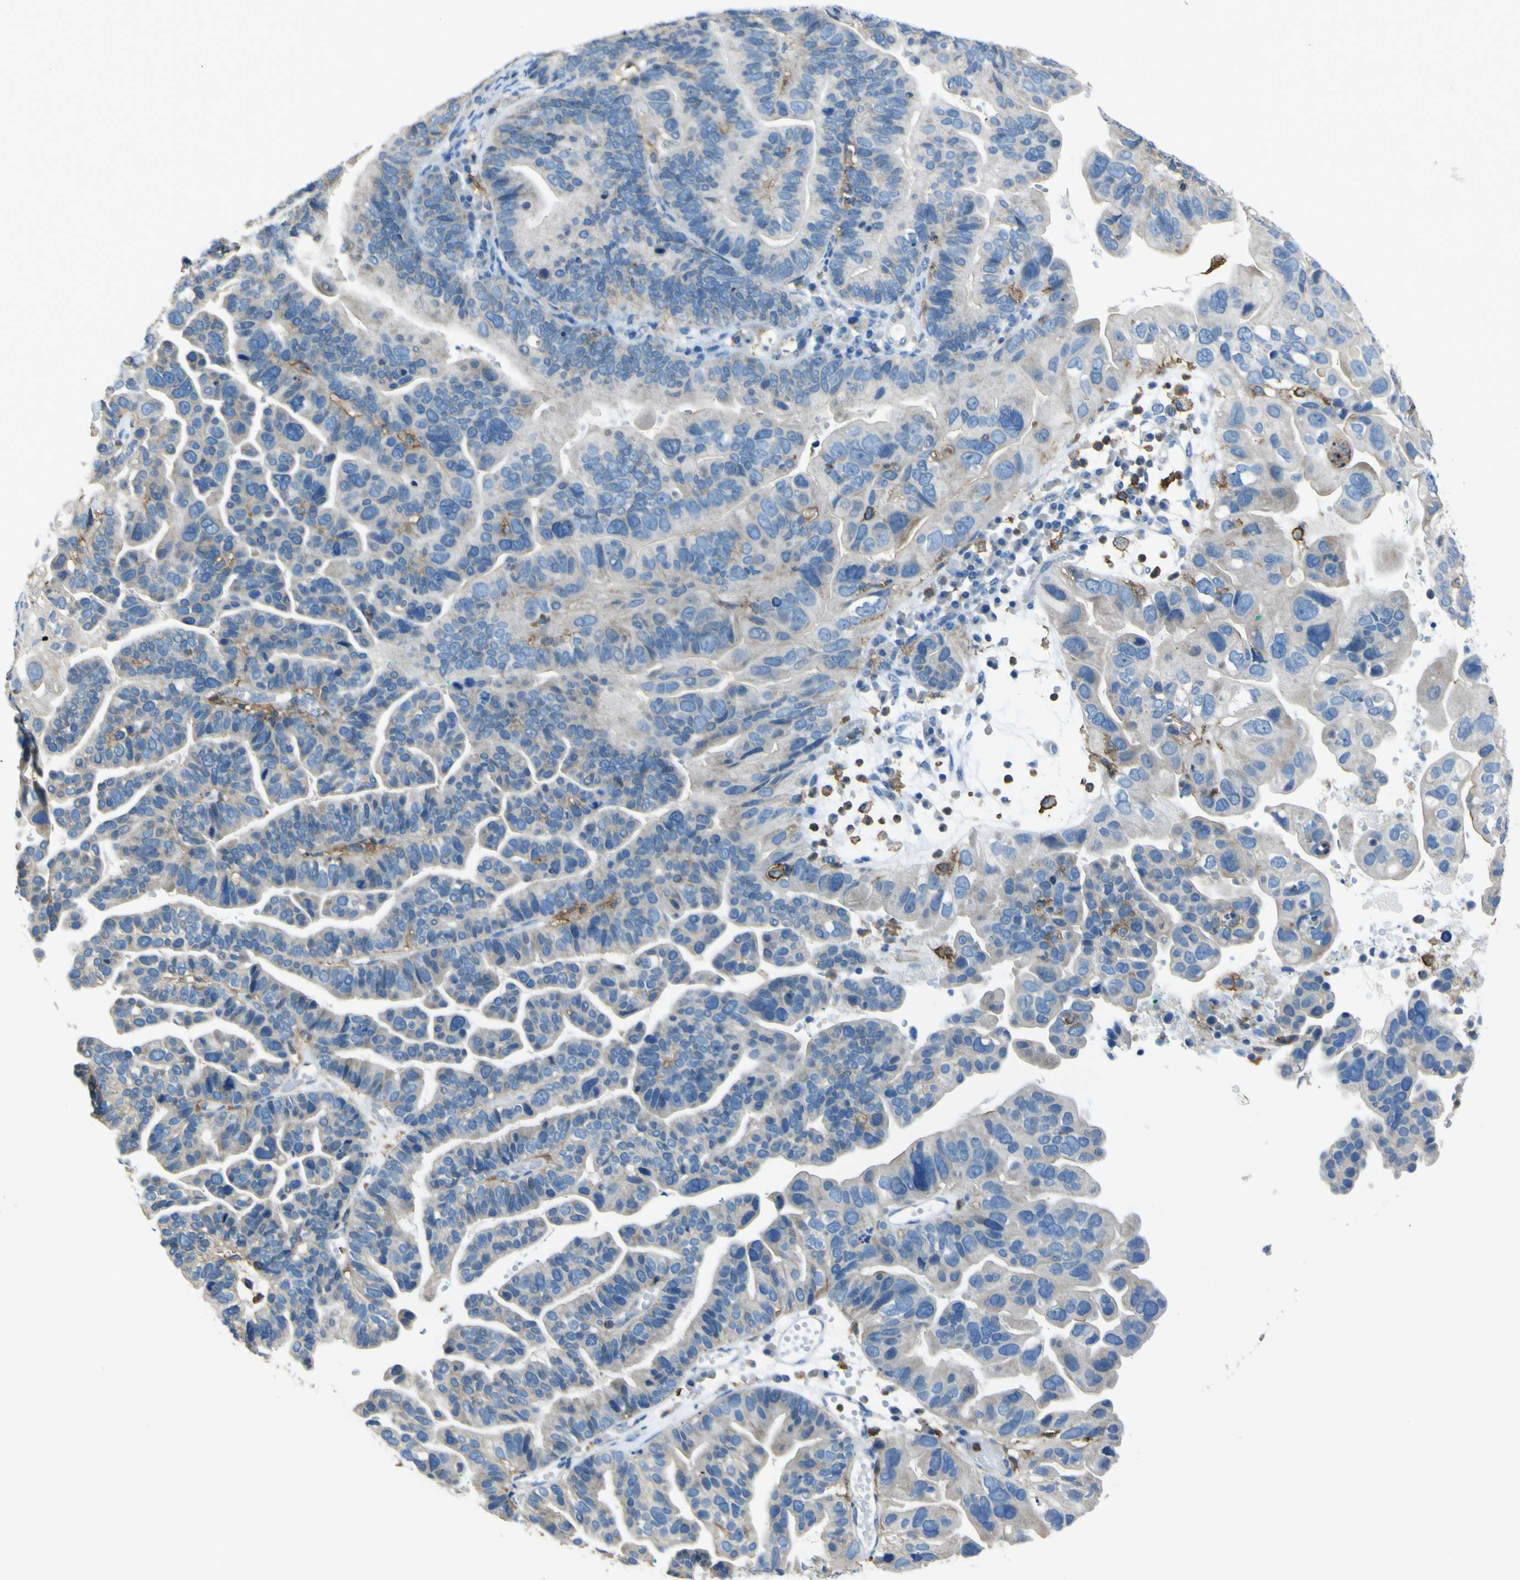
{"staining": {"intensity": "negative", "quantity": "none", "location": "none"}, "tissue": "ovarian cancer", "cell_type": "Tumor cells", "image_type": "cancer", "snomed": [{"axis": "morphology", "description": "Cystadenocarcinoma, serous, NOS"}, {"axis": "topography", "description": "Ovary"}], "caption": "Ovarian serous cystadenocarcinoma stained for a protein using IHC shows no positivity tumor cells.", "gene": "LAIR1", "patient": {"sex": "female", "age": 56}}